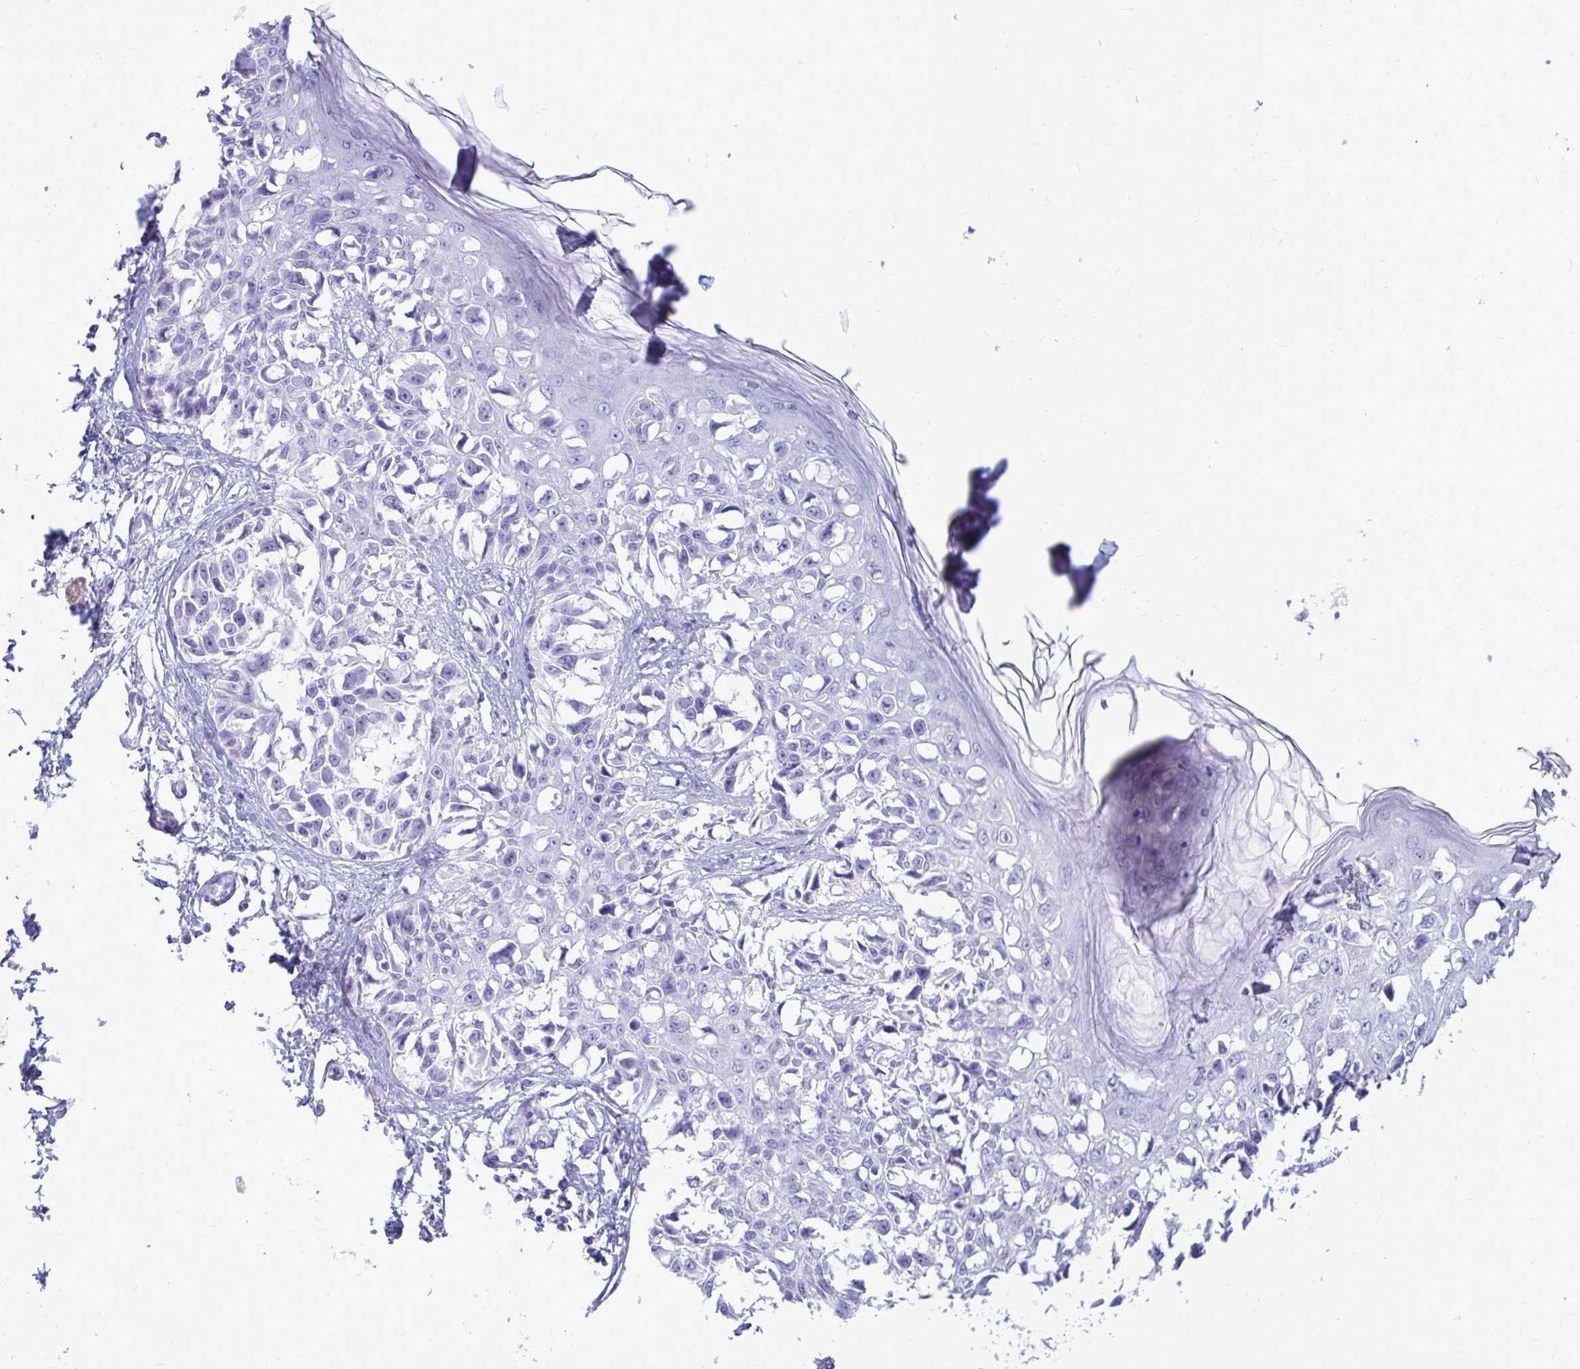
{"staining": {"intensity": "negative", "quantity": "none", "location": "none"}, "tissue": "melanoma", "cell_type": "Tumor cells", "image_type": "cancer", "snomed": [{"axis": "morphology", "description": "Malignant melanoma, NOS"}, {"axis": "topography", "description": "Skin"}], "caption": "High magnification brightfield microscopy of malignant melanoma stained with DAB (brown) and counterstained with hematoxylin (blue): tumor cells show no significant expression.", "gene": "NANOGNB", "patient": {"sex": "male", "age": 73}}